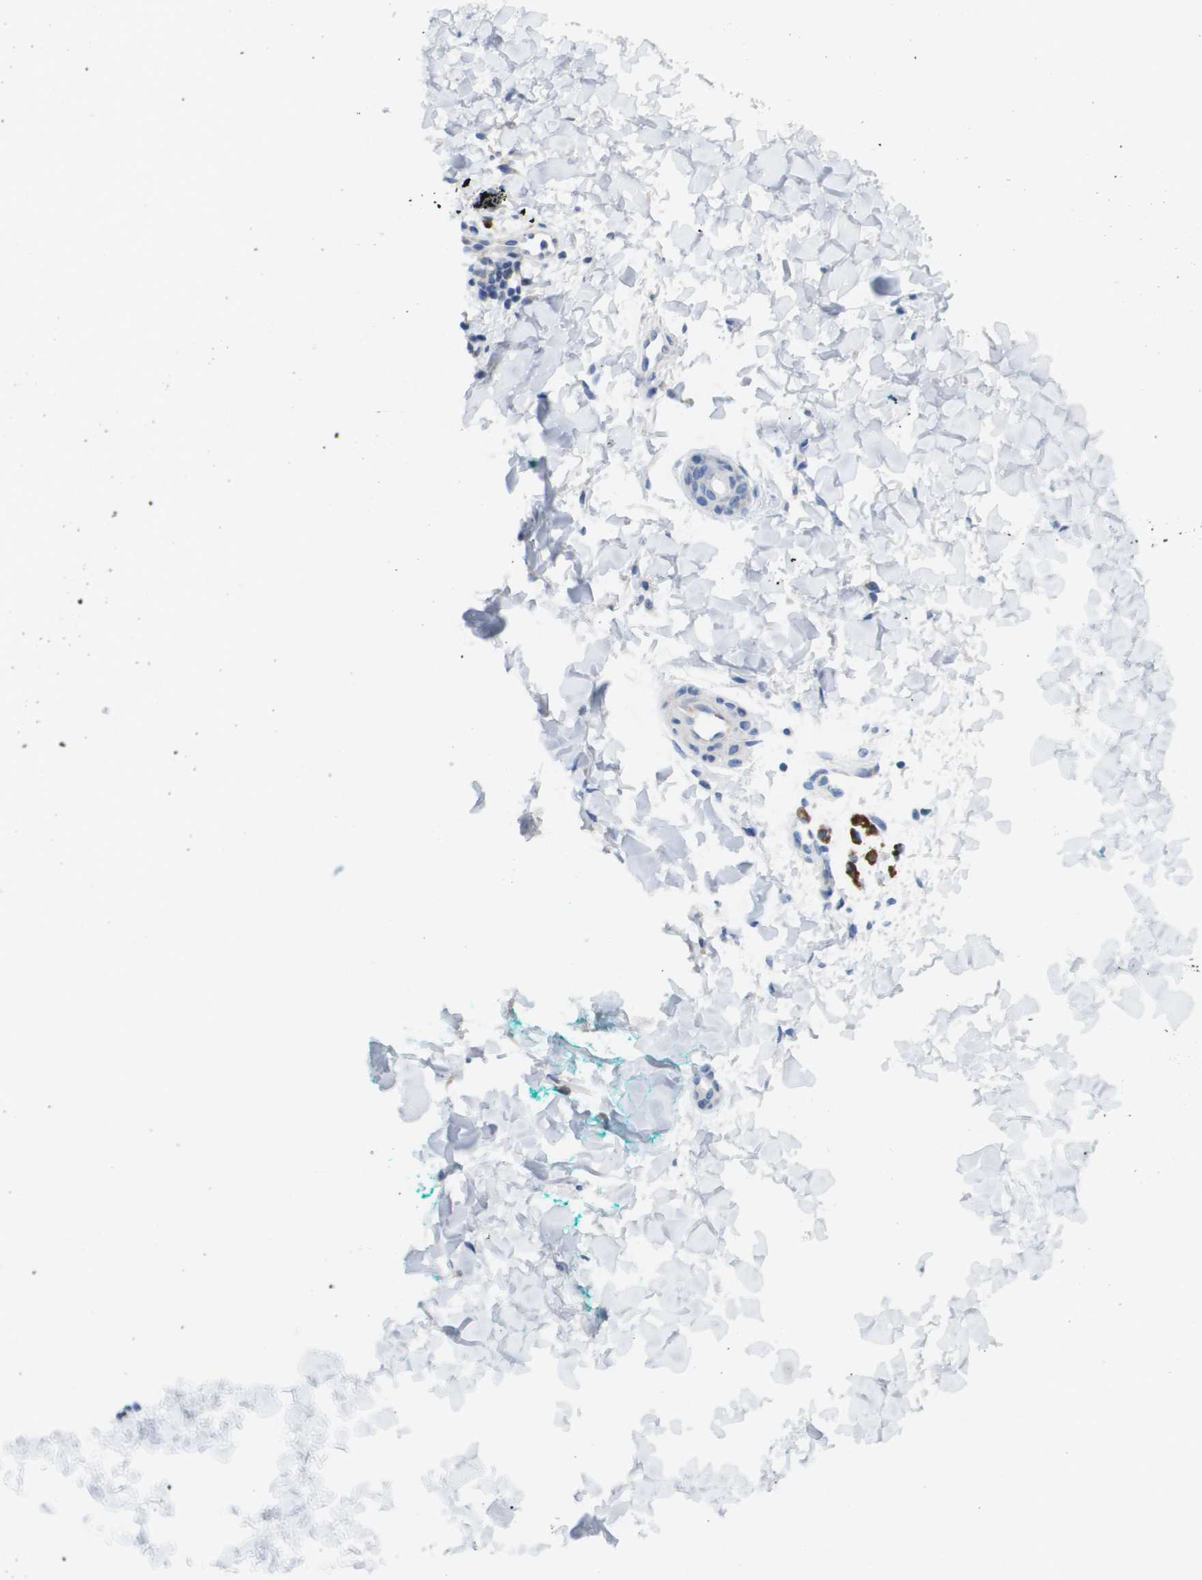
{"staining": {"intensity": "negative", "quantity": "none", "location": "none"}, "tissue": "skin", "cell_type": "Fibroblasts", "image_type": "normal", "snomed": [{"axis": "morphology", "description": "Normal tissue, NOS"}, {"axis": "topography", "description": "Skin"}], "caption": "IHC of benign skin demonstrates no staining in fibroblasts. (Stains: DAB IHC with hematoxylin counter stain, Microscopy: brightfield microscopy at high magnification).", "gene": "CD3G", "patient": {"sex": "male", "age": 26}}